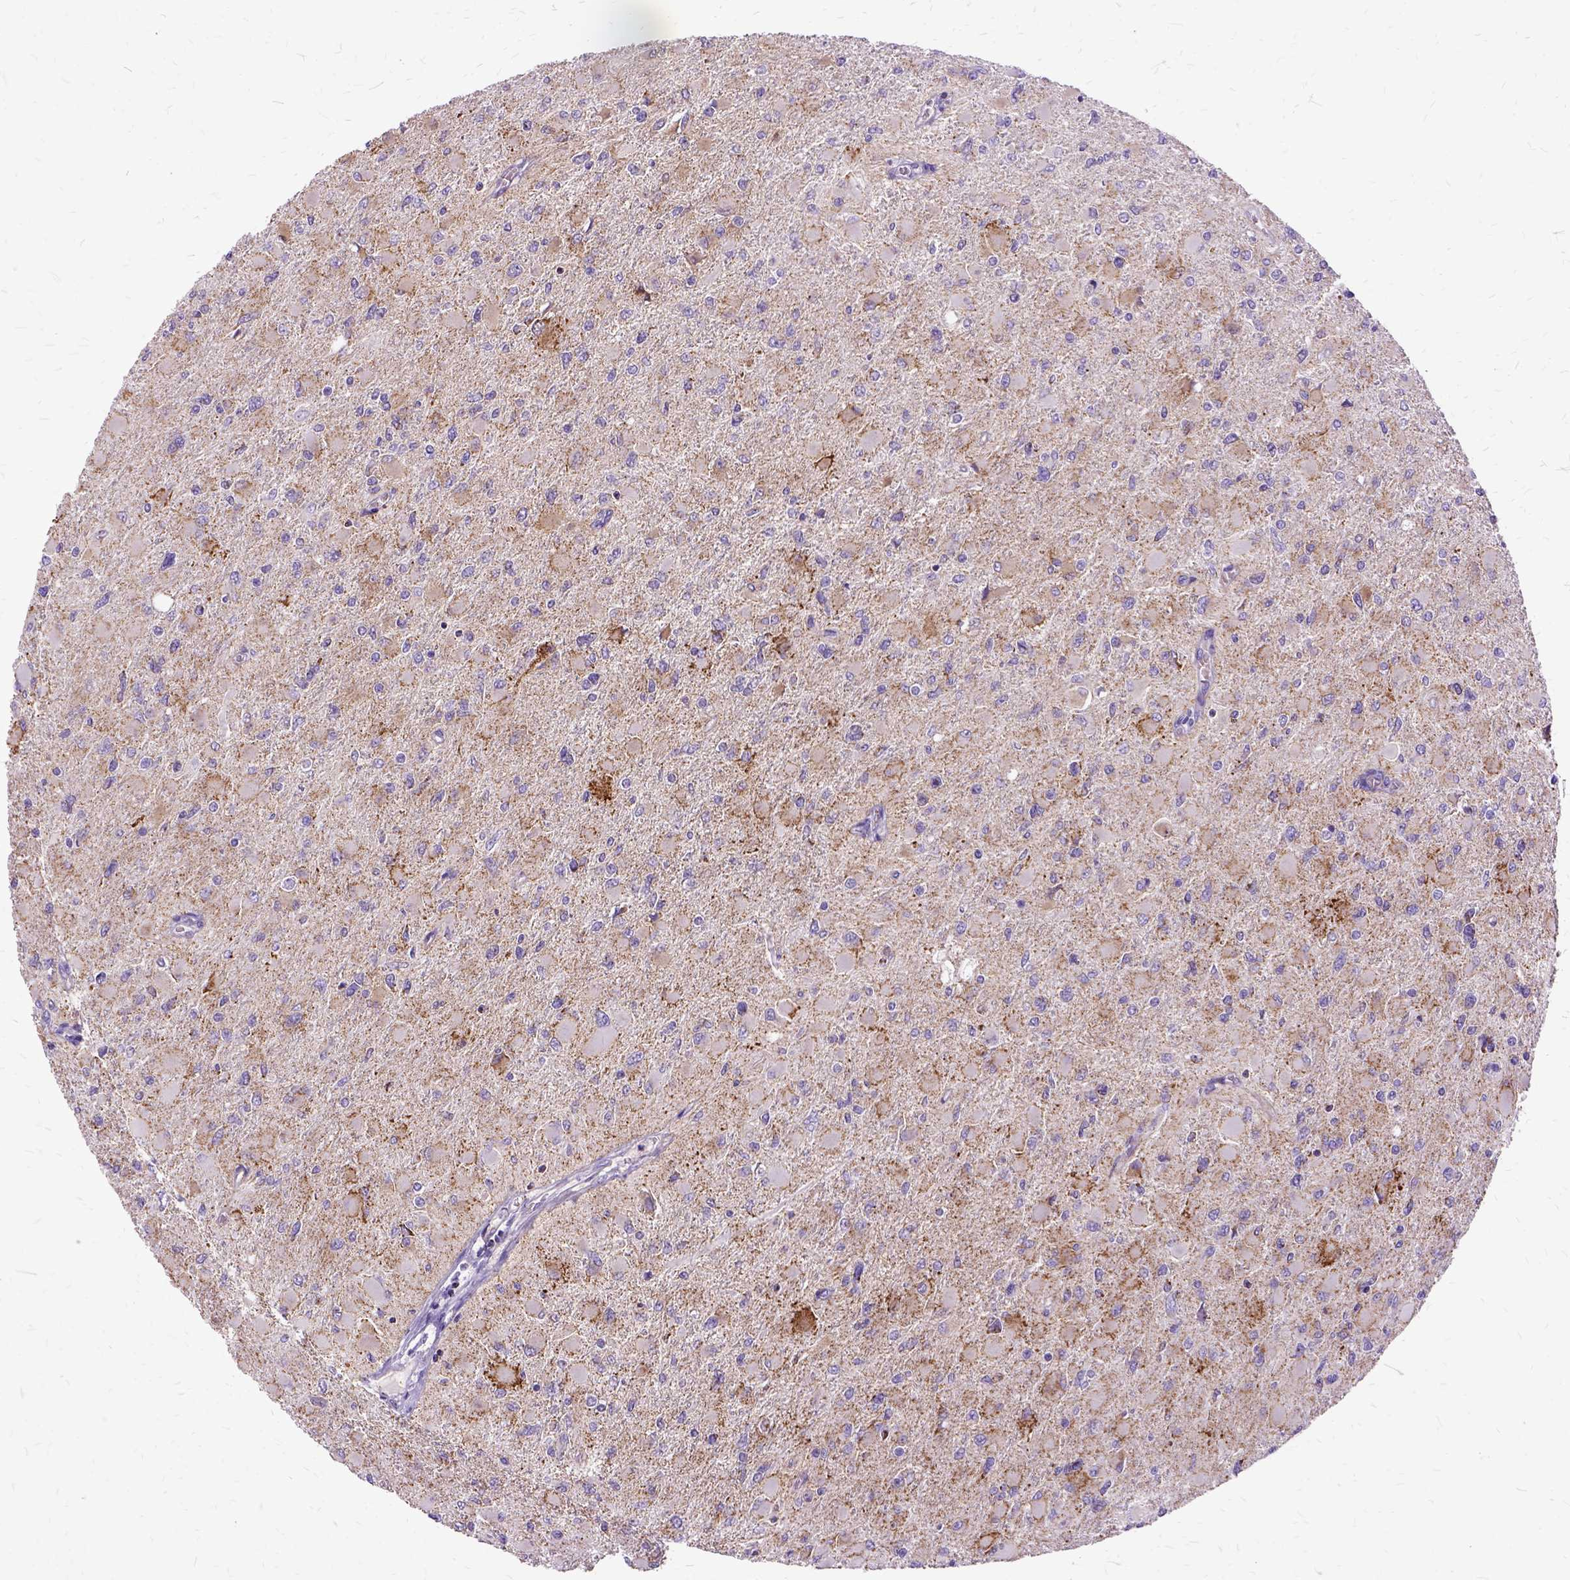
{"staining": {"intensity": "weak", "quantity": "25%-75%", "location": "cytoplasmic/membranous"}, "tissue": "glioma", "cell_type": "Tumor cells", "image_type": "cancer", "snomed": [{"axis": "morphology", "description": "Glioma, malignant, High grade"}, {"axis": "topography", "description": "Cerebral cortex"}], "caption": "Glioma stained with immunohistochemistry demonstrates weak cytoplasmic/membranous expression in approximately 25%-75% of tumor cells.", "gene": "OXCT1", "patient": {"sex": "female", "age": 36}}